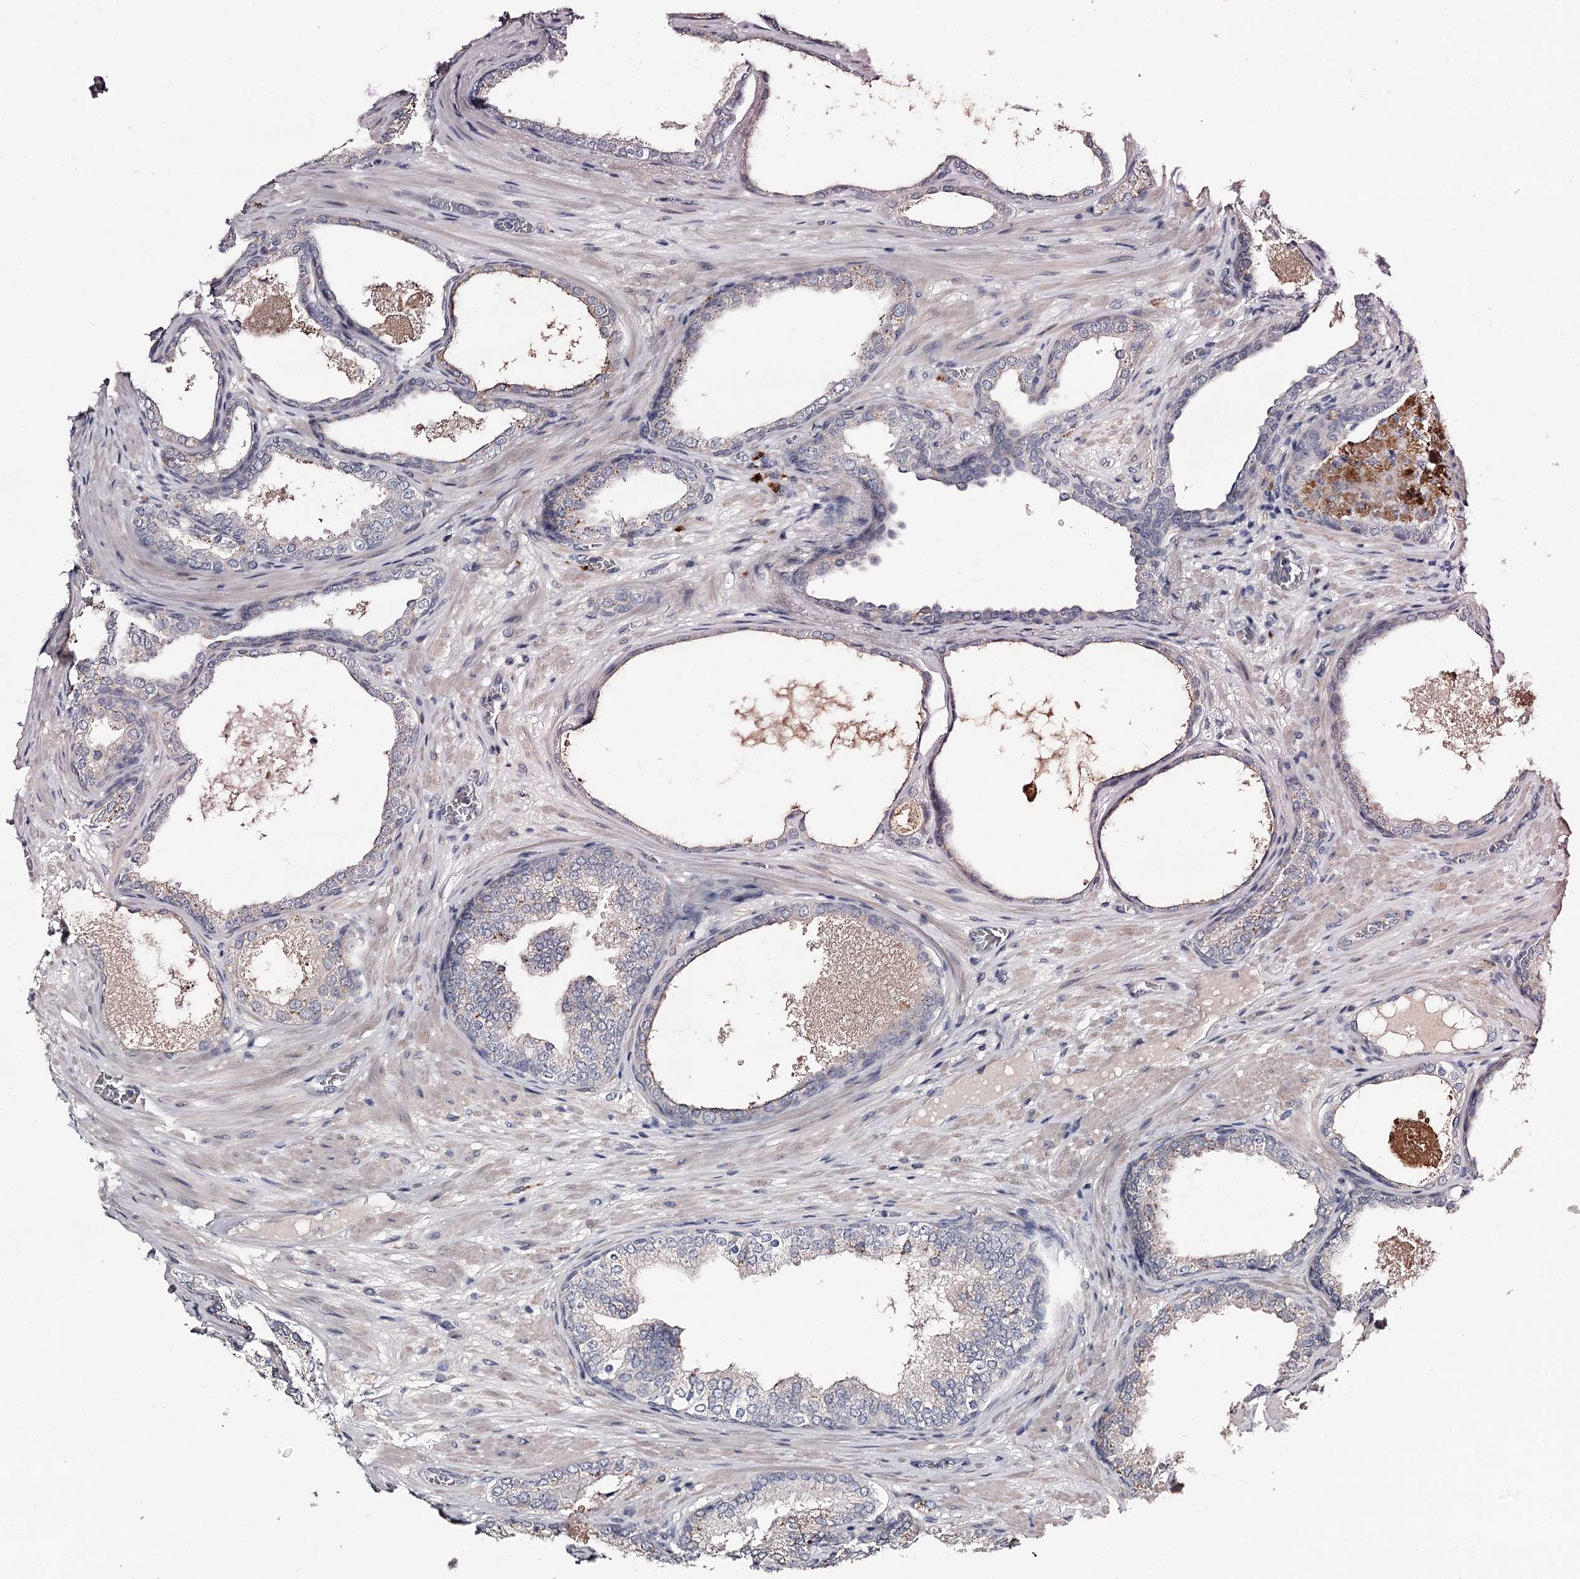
{"staining": {"intensity": "negative", "quantity": "none", "location": "none"}, "tissue": "prostate cancer", "cell_type": "Tumor cells", "image_type": "cancer", "snomed": [{"axis": "morphology", "description": "Adenocarcinoma, High grade"}, {"axis": "topography", "description": "Prostate"}], "caption": "The IHC histopathology image has no significant expression in tumor cells of adenocarcinoma (high-grade) (prostate) tissue.", "gene": "FDXACB1", "patient": {"sex": "male", "age": 59}}